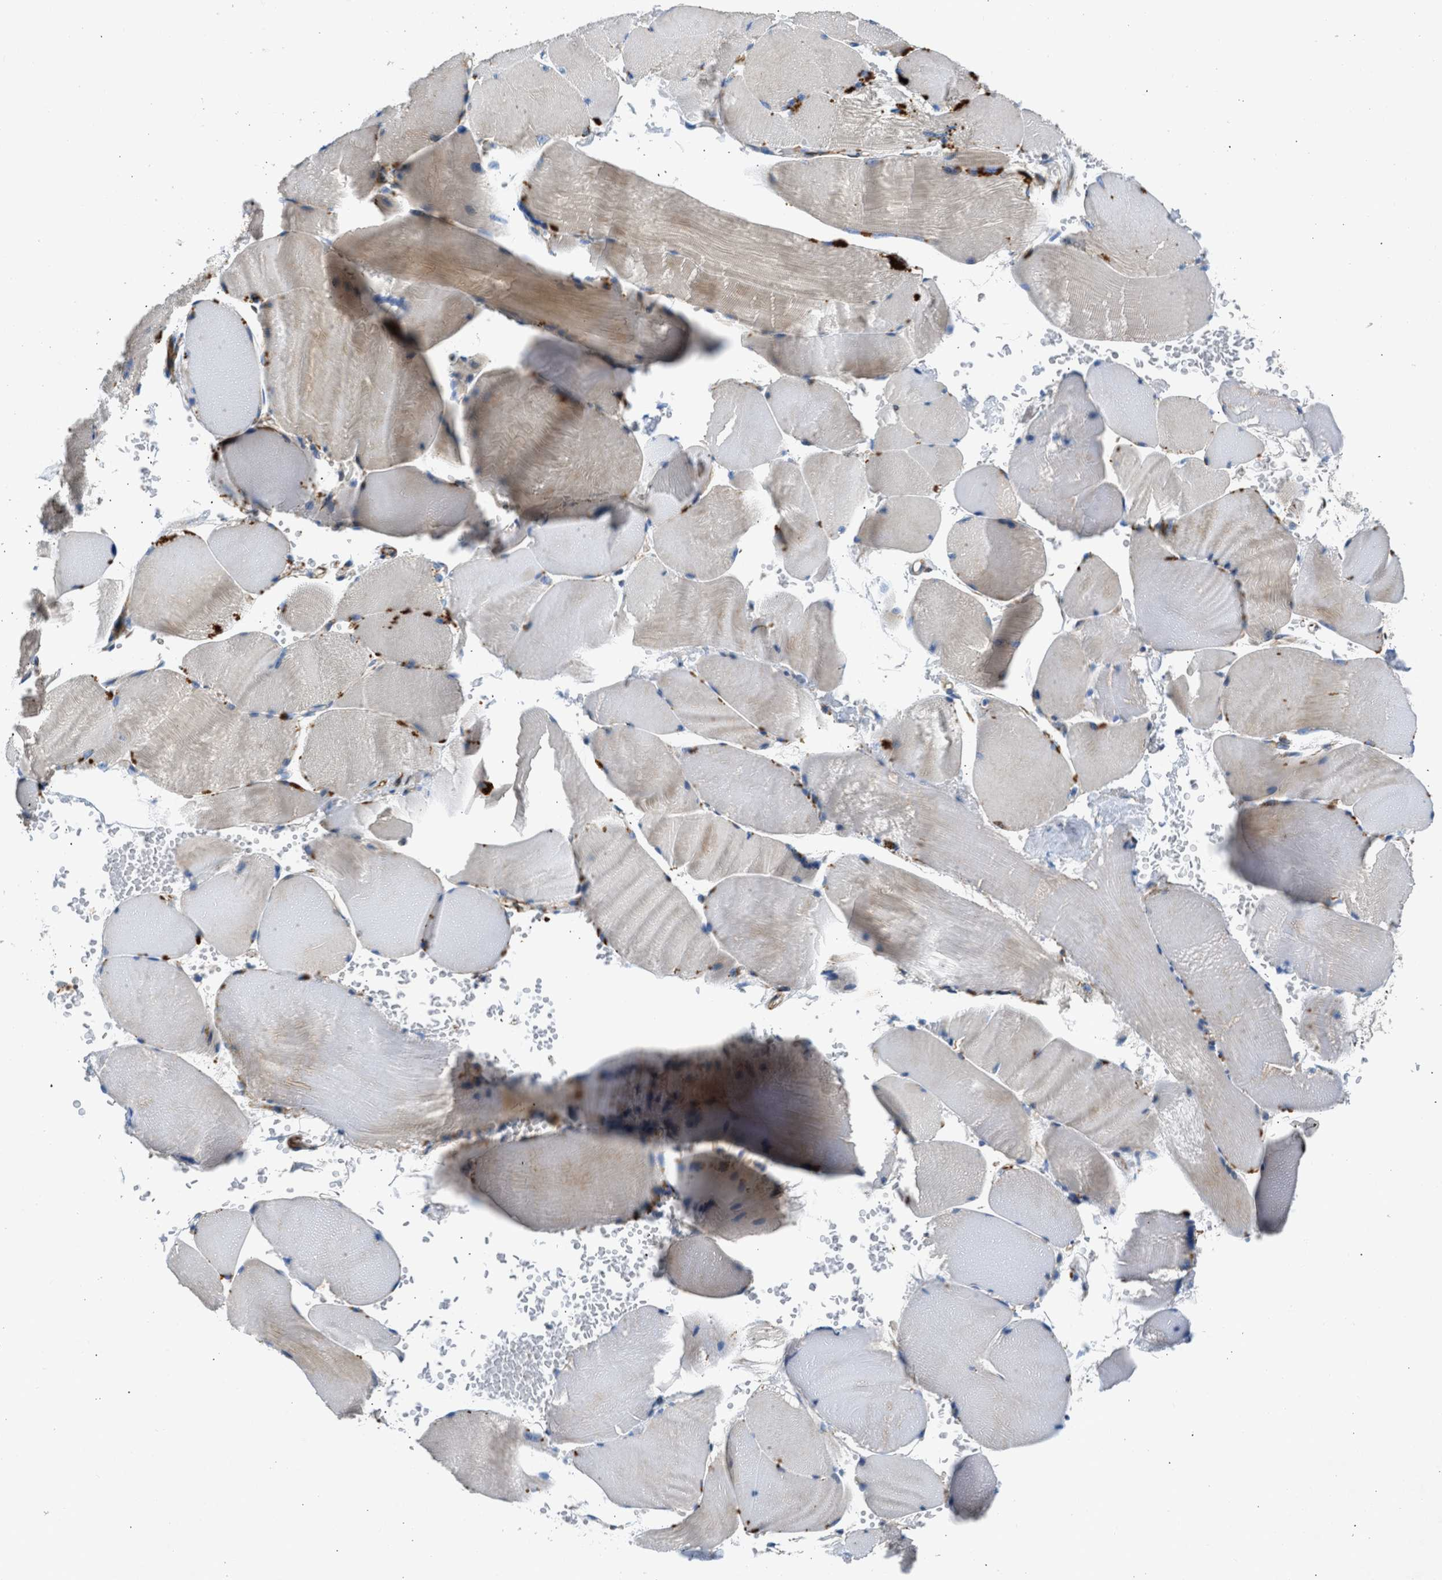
{"staining": {"intensity": "weak", "quantity": "25%-75%", "location": "cytoplasmic/membranous"}, "tissue": "skeletal muscle", "cell_type": "Myocytes", "image_type": "normal", "snomed": [{"axis": "morphology", "description": "Normal tissue, NOS"}, {"axis": "topography", "description": "Skin"}, {"axis": "topography", "description": "Skeletal muscle"}], "caption": "Approximately 25%-75% of myocytes in benign human skeletal muscle display weak cytoplasmic/membranous protein positivity as visualized by brown immunohistochemical staining.", "gene": "ULK4", "patient": {"sex": "male", "age": 83}}